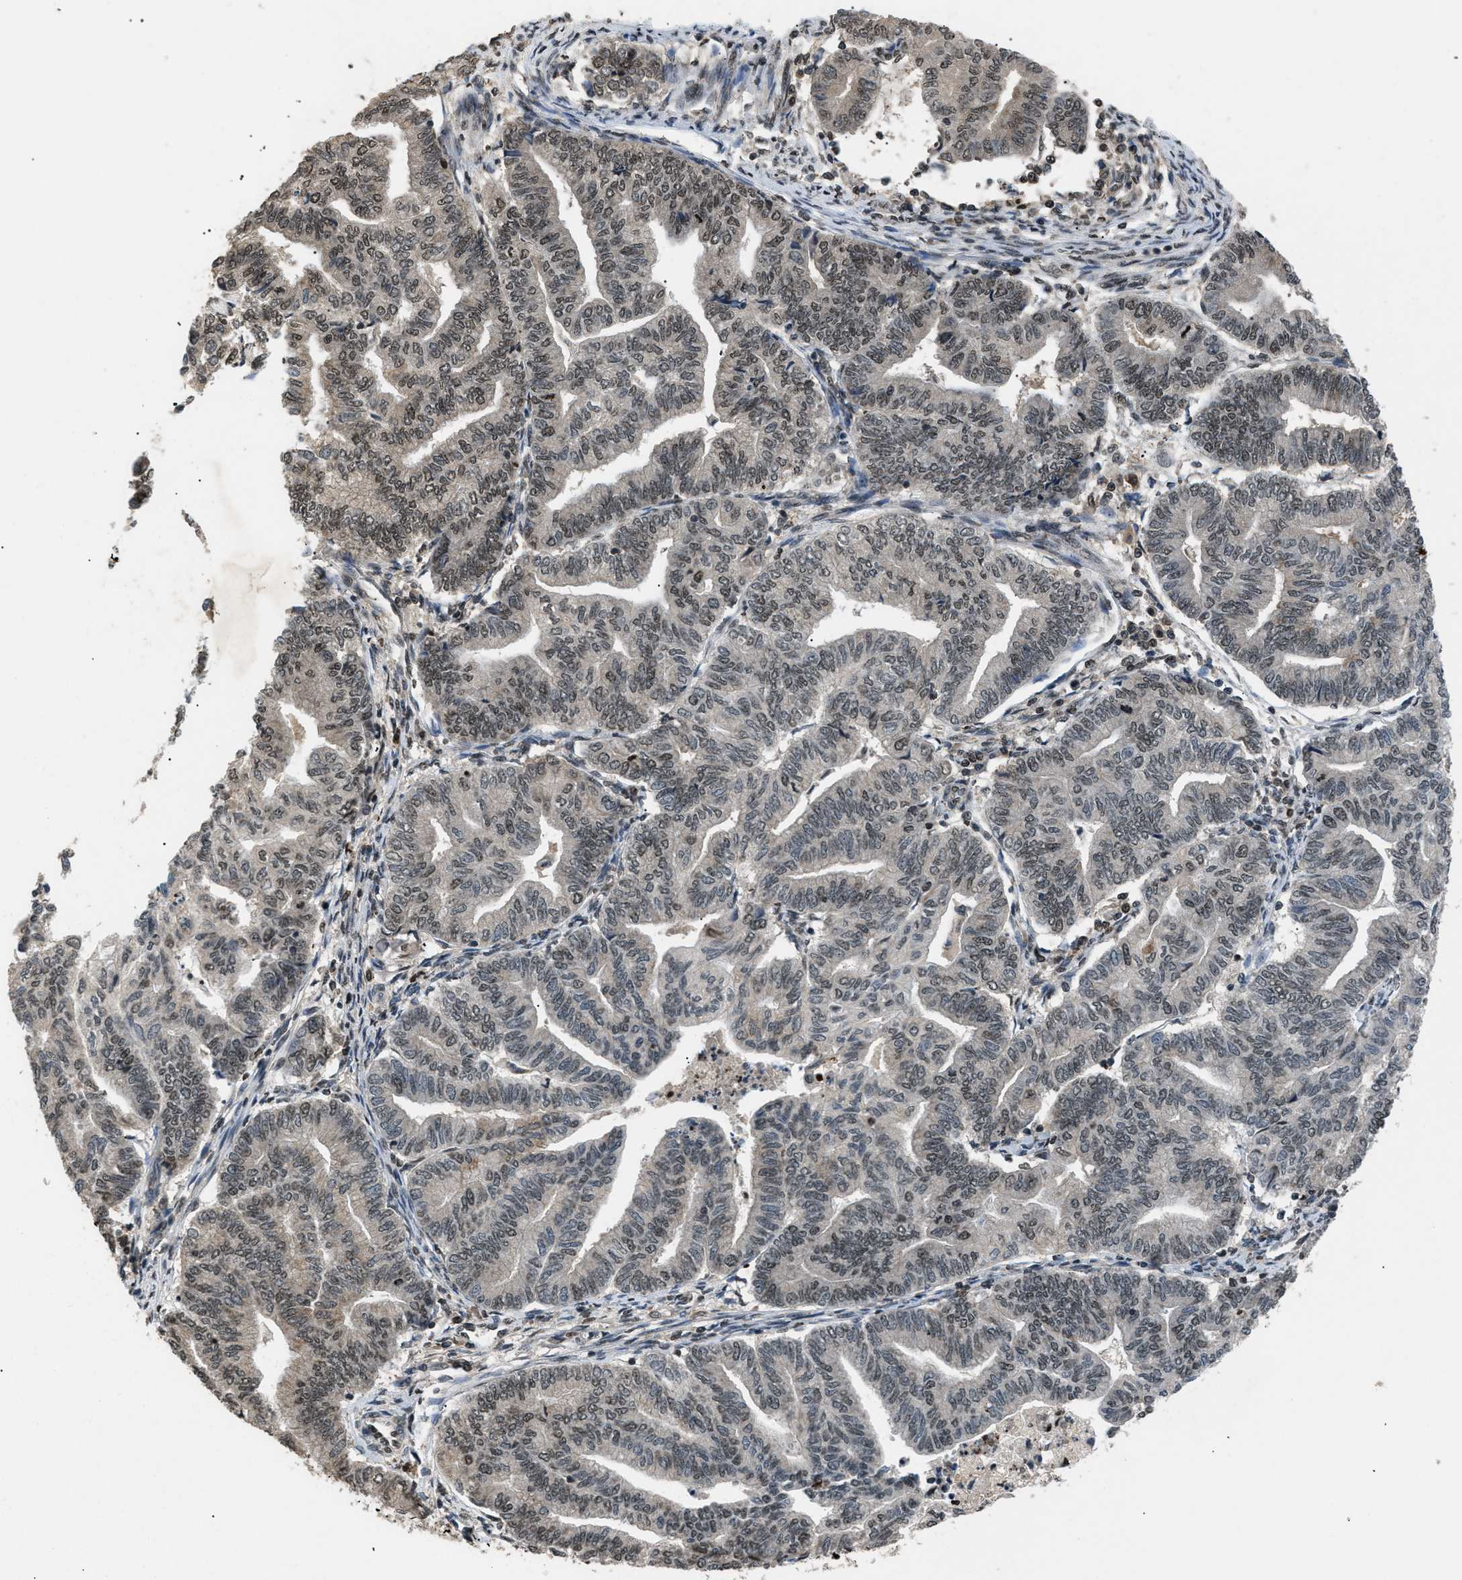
{"staining": {"intensity": "weak", "quantity": "25%-75%", "location": "nuclear"}, "tissue": "endometrial cancer", "cell_type": "Tumor cells", "image_type": "cancer", "snomed": [{"axis": "morphology", "description": "Adenocarcinoma, NOS"}, {"axis": "topography", "description": "Endometrium"}], "caption": "Tumor cells display low levels of weak nuclear positivity in about 25%-75% of cells in human endometrial cancer (adenocarcinoma). The staining is performed using DAB brown chromogen to label protein expression. The nuclei are counter-stained blue using hematoxylin.", "gene": "RBM5", "patient": {"sex": "female", "age": 79}}